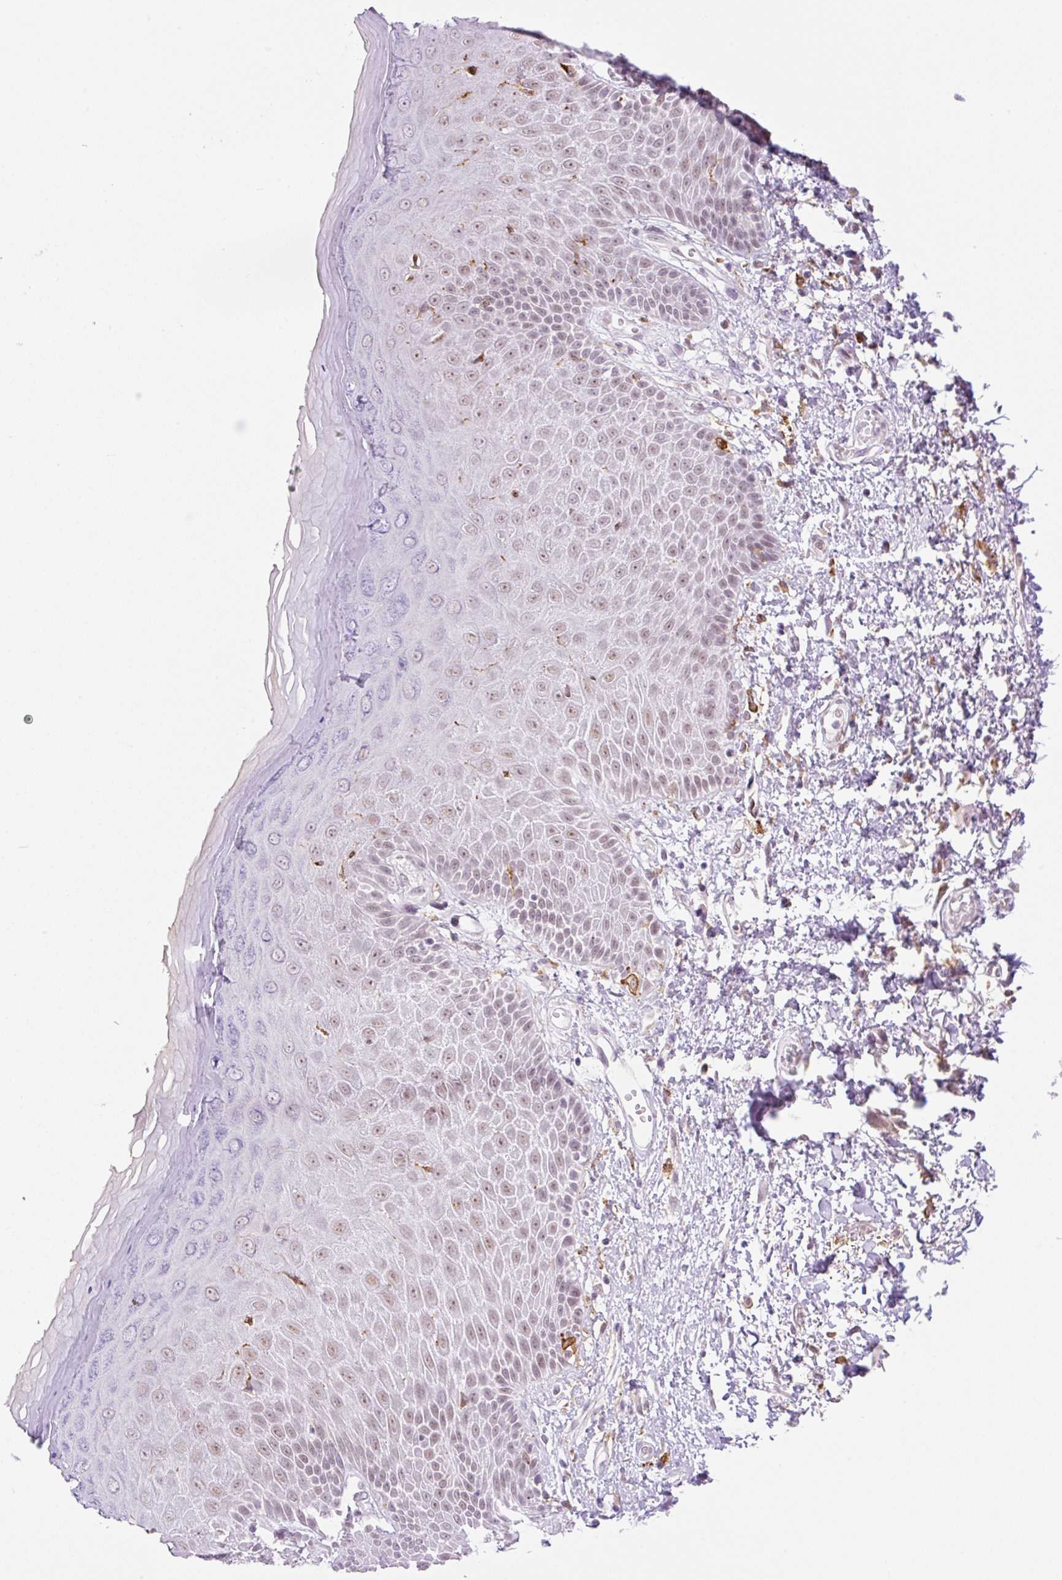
{"staining": {"intensity": "moderate", "quantity": "25%-75%", "location": "nuclear"}, "tissue": "skin", "cell_type": "Epidermal cells", "image_type": "normal", "snomed": [{"axis": "morphology", "description": "Normal tissue, NOS"}, {"axis": "topography", "description": "Anal"}, {"axis": "topography", "description": "Peripheral nerve tissue"}], "caption": "Immunohistochemistry (IHC) image of benign human skin stained for a protein (brown), which displays medium levels of moderate nuclear positivity in about 25%-75% of epidermal cells.", "gene": "PALM3", "patient": {"sex": "male", "age": 78}}